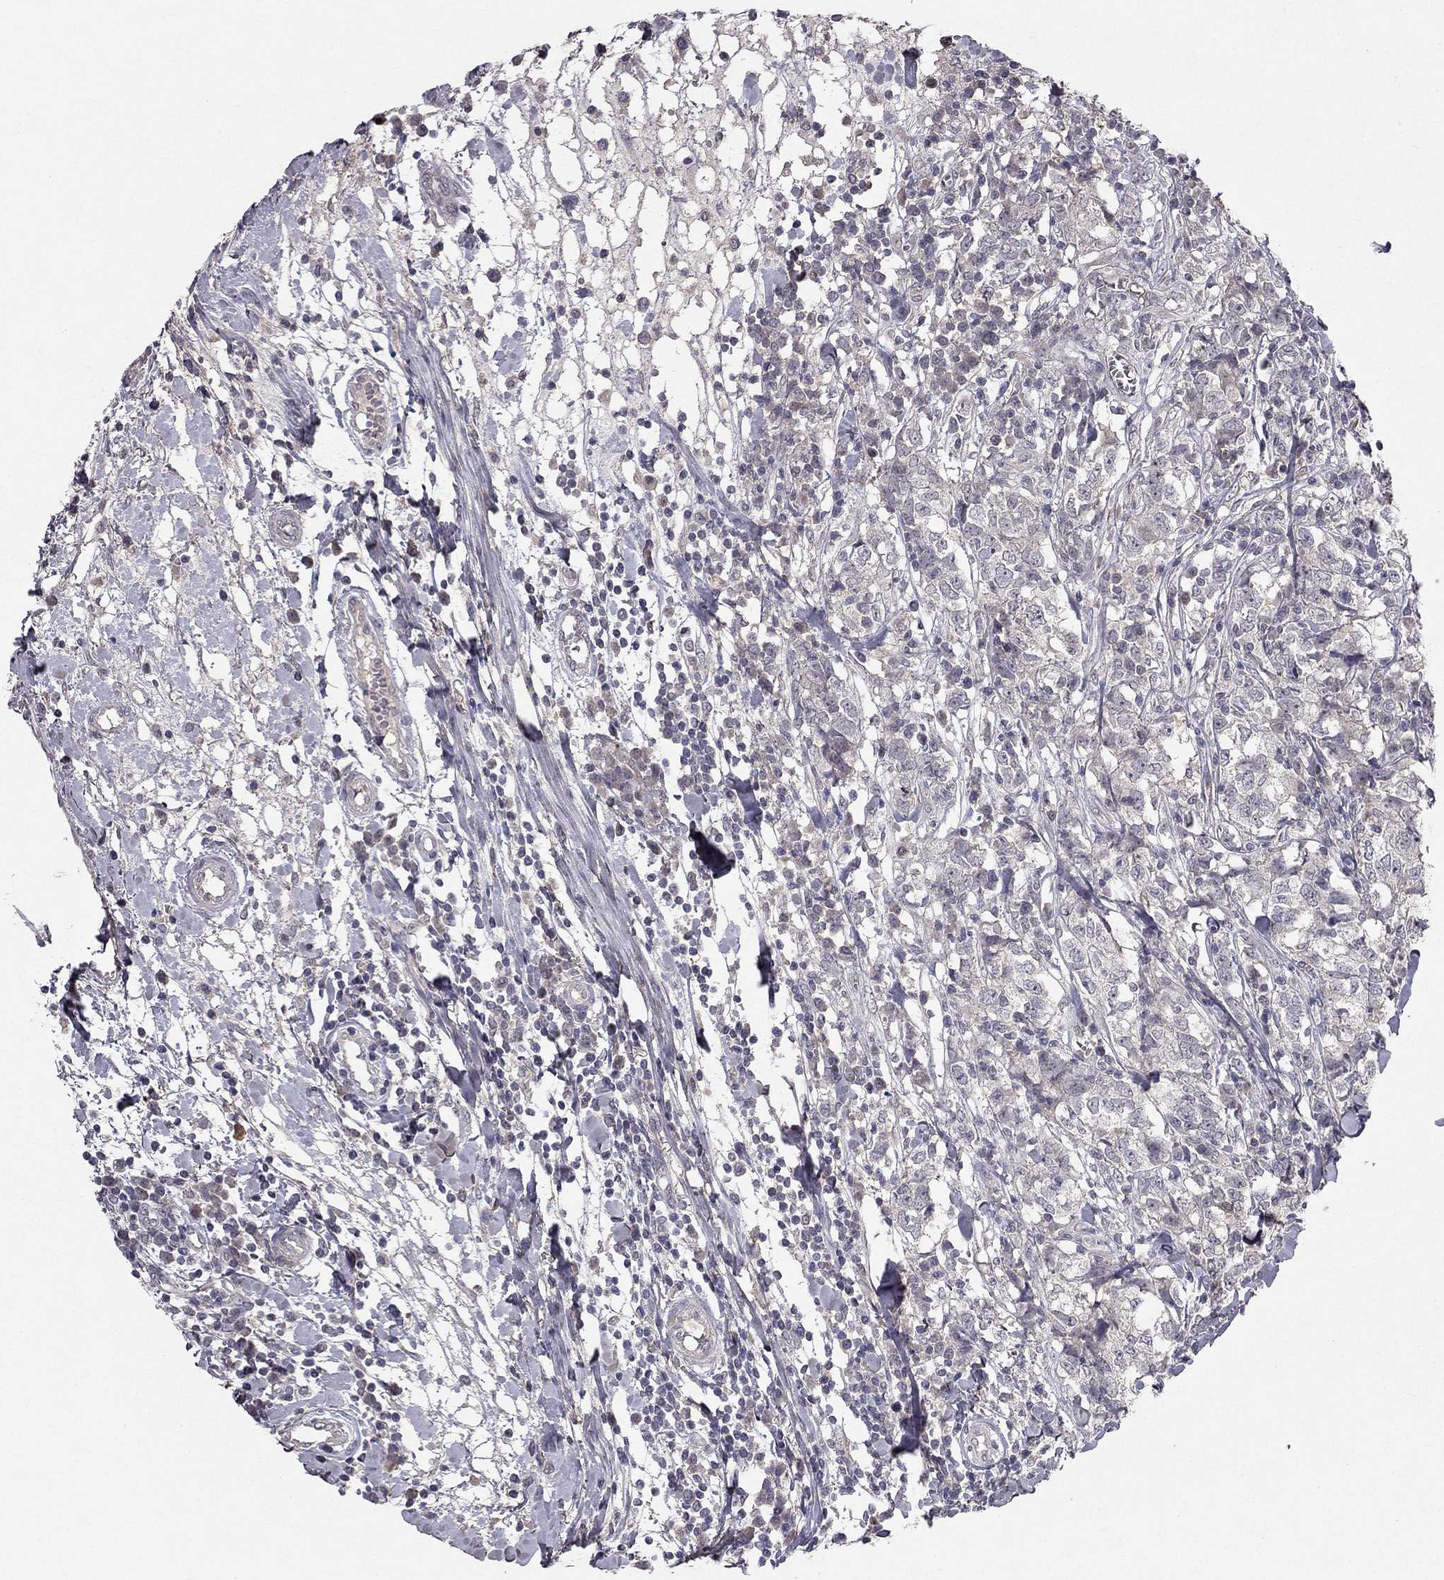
{"staining": {"intensity": "negative", "quantity": "none", "location": "none"}, "tissue": "breast cancer", "cell_type": "Tumor cells", "image_type": "cancer", "snomed": [{"axis": "morphology", "description": "Duct carcinoma"}, {"axis": "topography", "description": "Breast"}], "caption": "Histopathology image shows no protein staining in tumor cells of breast intraductal carcinoma tissue.", "gene": "ESR2", "patient": {"sex": "female", "age": 30}}